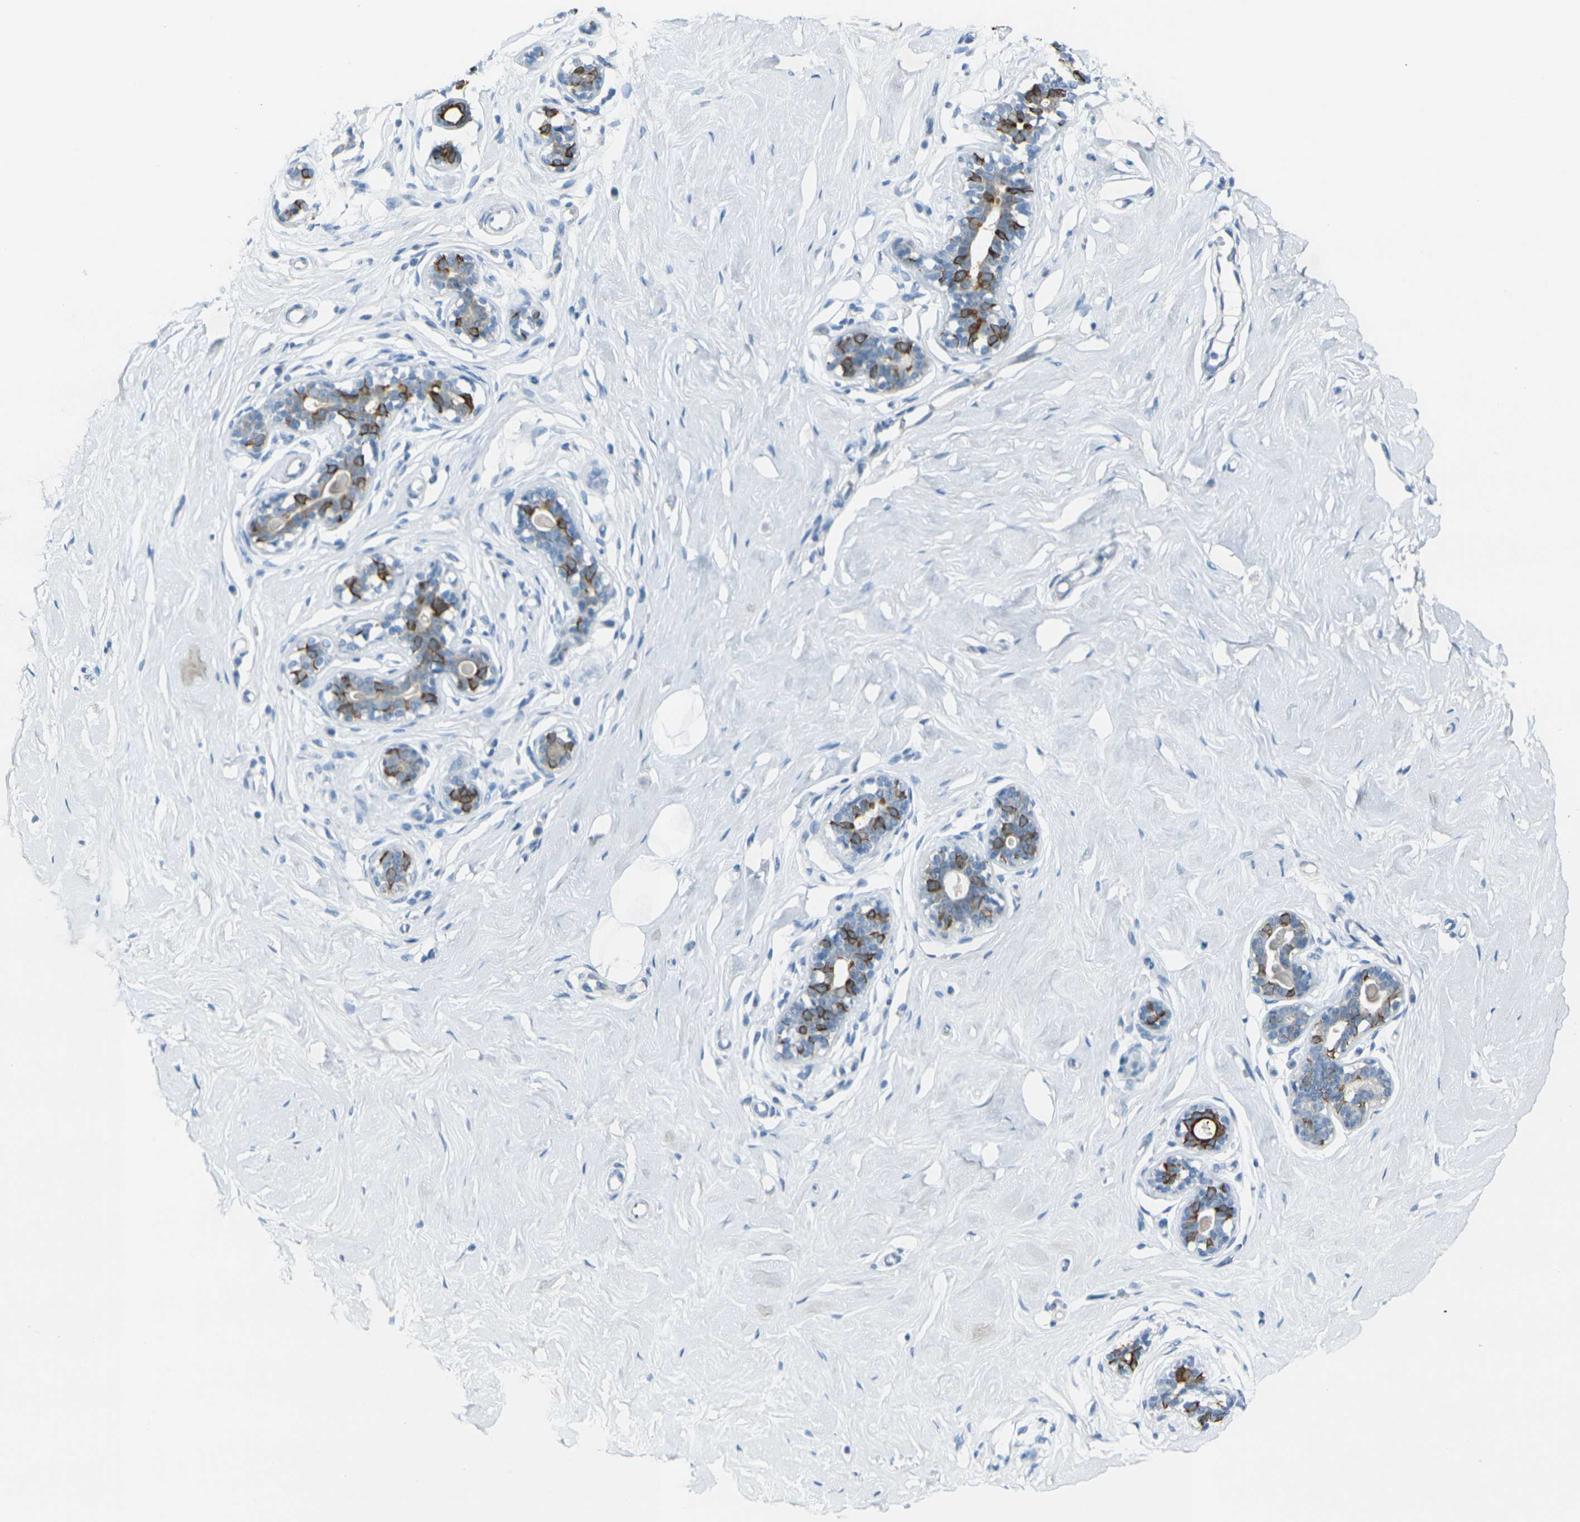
{"staining": {"intensity": "negative", "quantity": "none", "location": "none"}, "tissue": "breast", "cell_type": "Adipocytes", "image_type": "normal", "snomed": [{"axis": "morphology", "description": "Normal tissue, NOS"}, {"axis": "topography", "description": "Breast"}], "caption": "This histopathology image is of normal breast stained with immunohistochemistry to label a protein in brown with the nuclei are counter-stained blue. There is no staining in adipocytes.", "gene": "ANKRD46", "patient": {"sex": "female", "age": 23}}